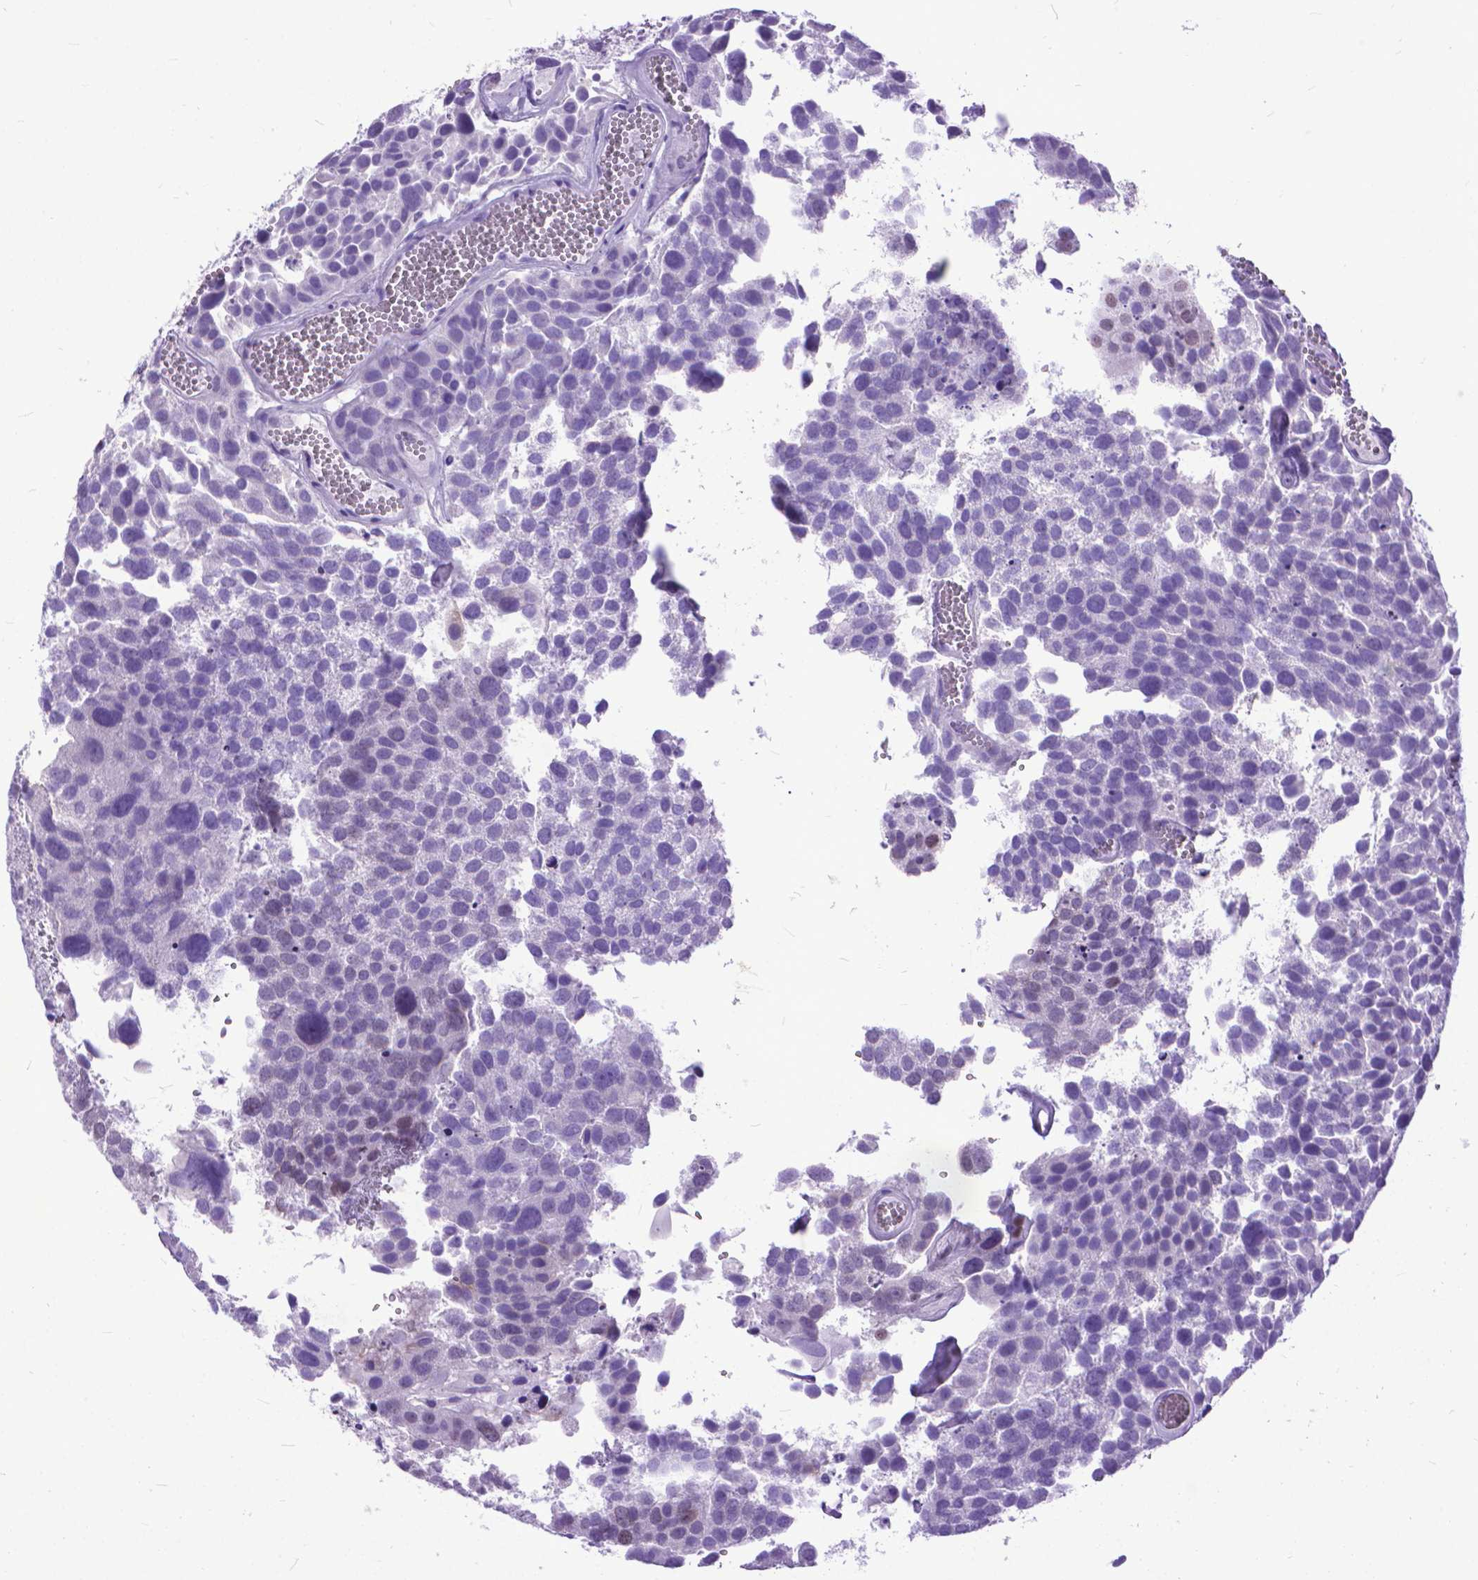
{"staining": {"intensity": "negative", "quantity": "none", "location": "none"}, "tissue": "urothelial cancer", "cell_type": "Tumor cells", "image_type": "cancer", "snomed": [{"axis": "morphology", "description": "Urothelial carcinoma, Low grade"}, {"axis": "topography", "description": "Urinary bladder"}], "caption": "A high-resolution histopathology image shows immunohistochemistry (IHC) staining of urothelial cancer, which exhibits no significant expression in tumor cells.", "gene": "POLE4", "patient": {"sex": "female", "age": 69}}